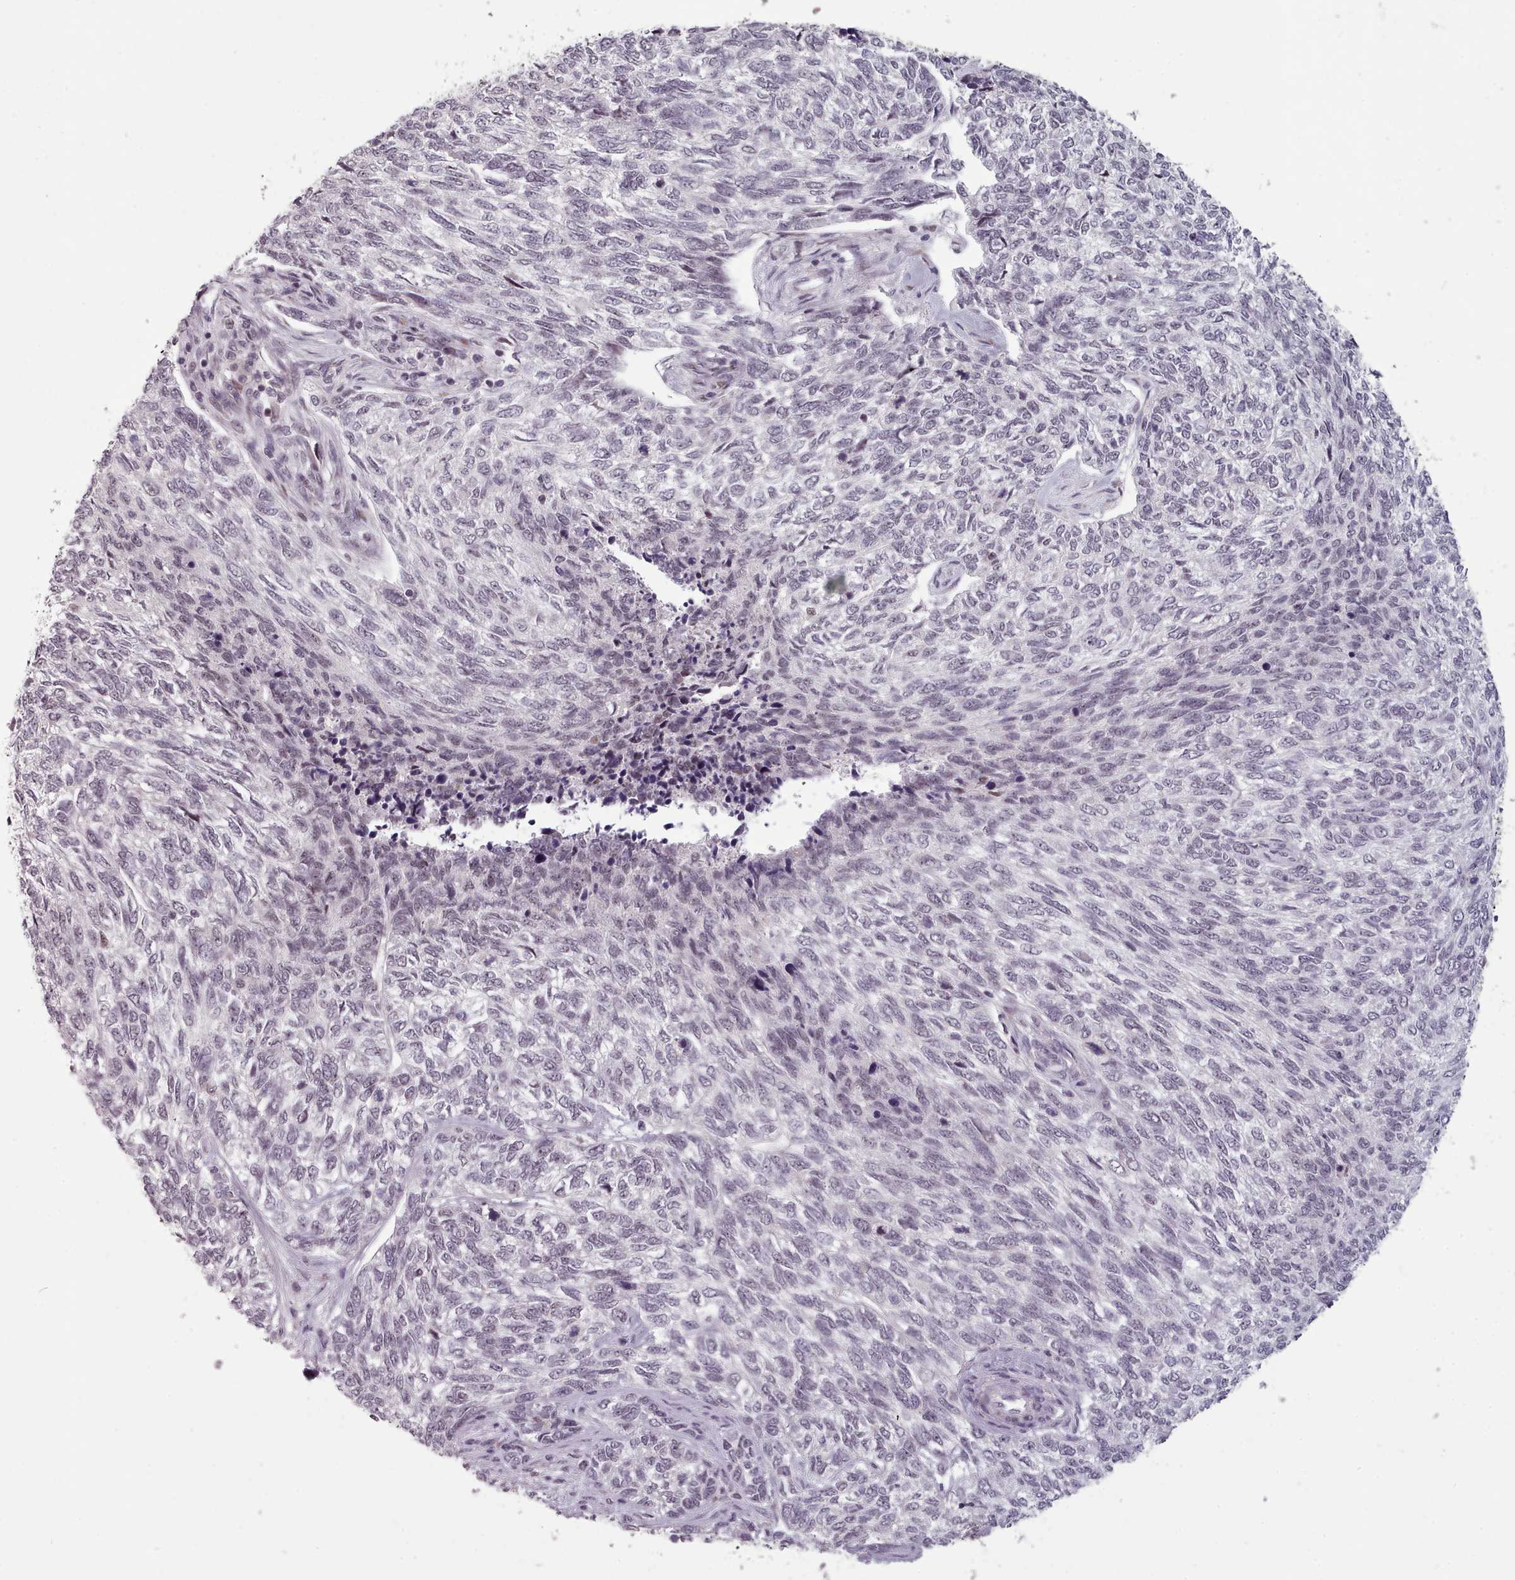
{"staining": {"intensity": "negative", "quantity": "none", "location": "none"}, "tissue": "skin cancer", "cell_type": "Tumor cells", "image_type": "cancer", "snomed": [{"axis": "morphology", "description": "Basal cell carcinoma"}, {"axis": "topography", "description": "Skin"}], "caption": "Tumor cells show no significant staining in skin cancer.", "gene": "SRSF9", "patient": {"sex": "female", "age": 65}}